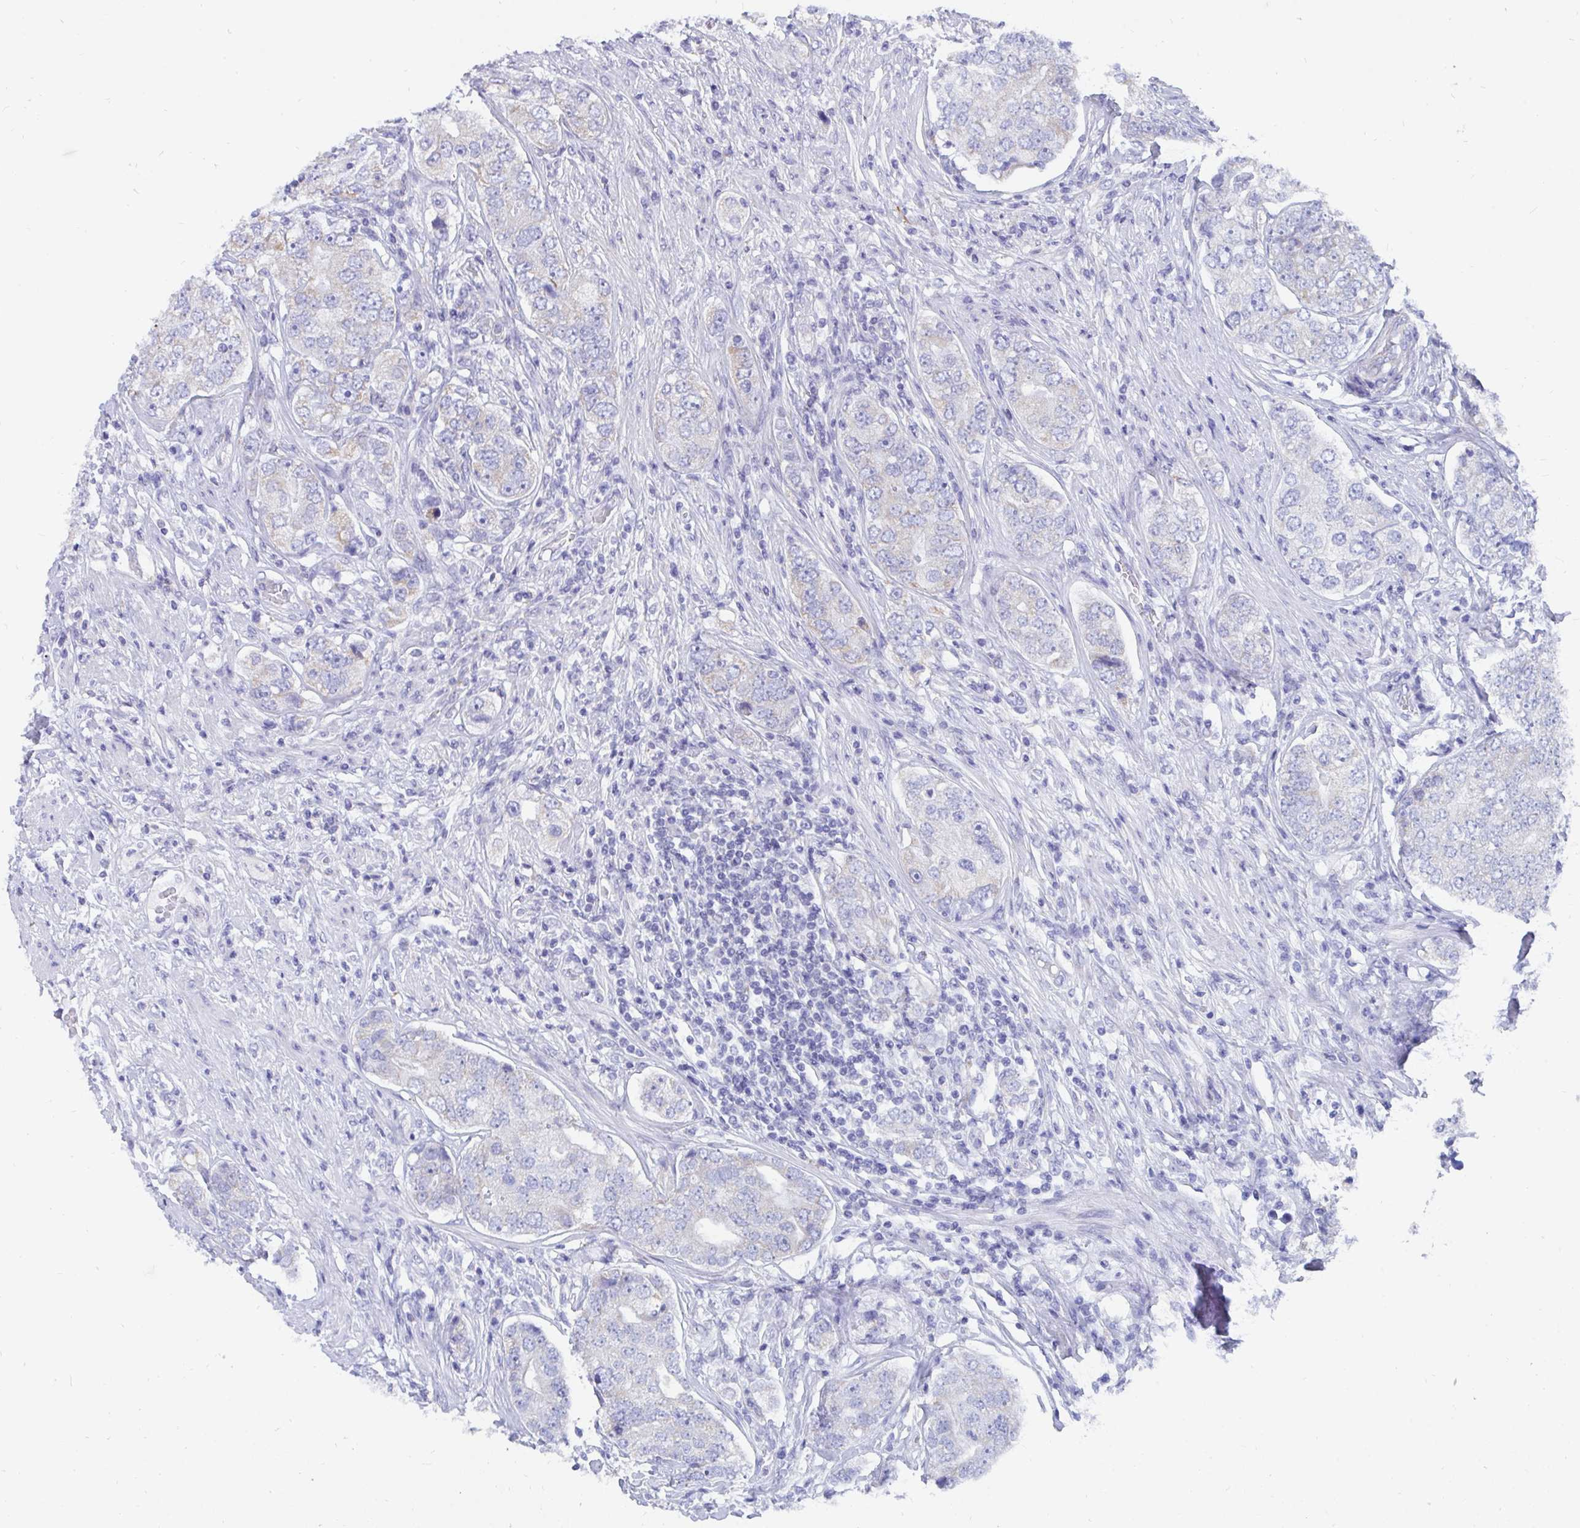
{"staining": {"intensity": "negative", "quantity": "none", "location": "none"}, "tissue": "prostate cancer", "cell_type": "Tumor cells", "image_type": "cancer", "snomed": [{"axis": "morphology", "description": "Adenocarcinoma, High grade"}, {"axis": "topography", "description": "Prostate"}], "caption": "This is a photomicrograph of immunohistochemistry staining of prostate cancer (high-grade adenocarcinoma), which shows no staining in tumor cells. (Stains: DAB immunohistochemistry with hematoxylin counter stain, Microscopy: brightfield microscopy at high magnification).", "gene": "PC", "patient": {"sex": "male", "age": 60}}